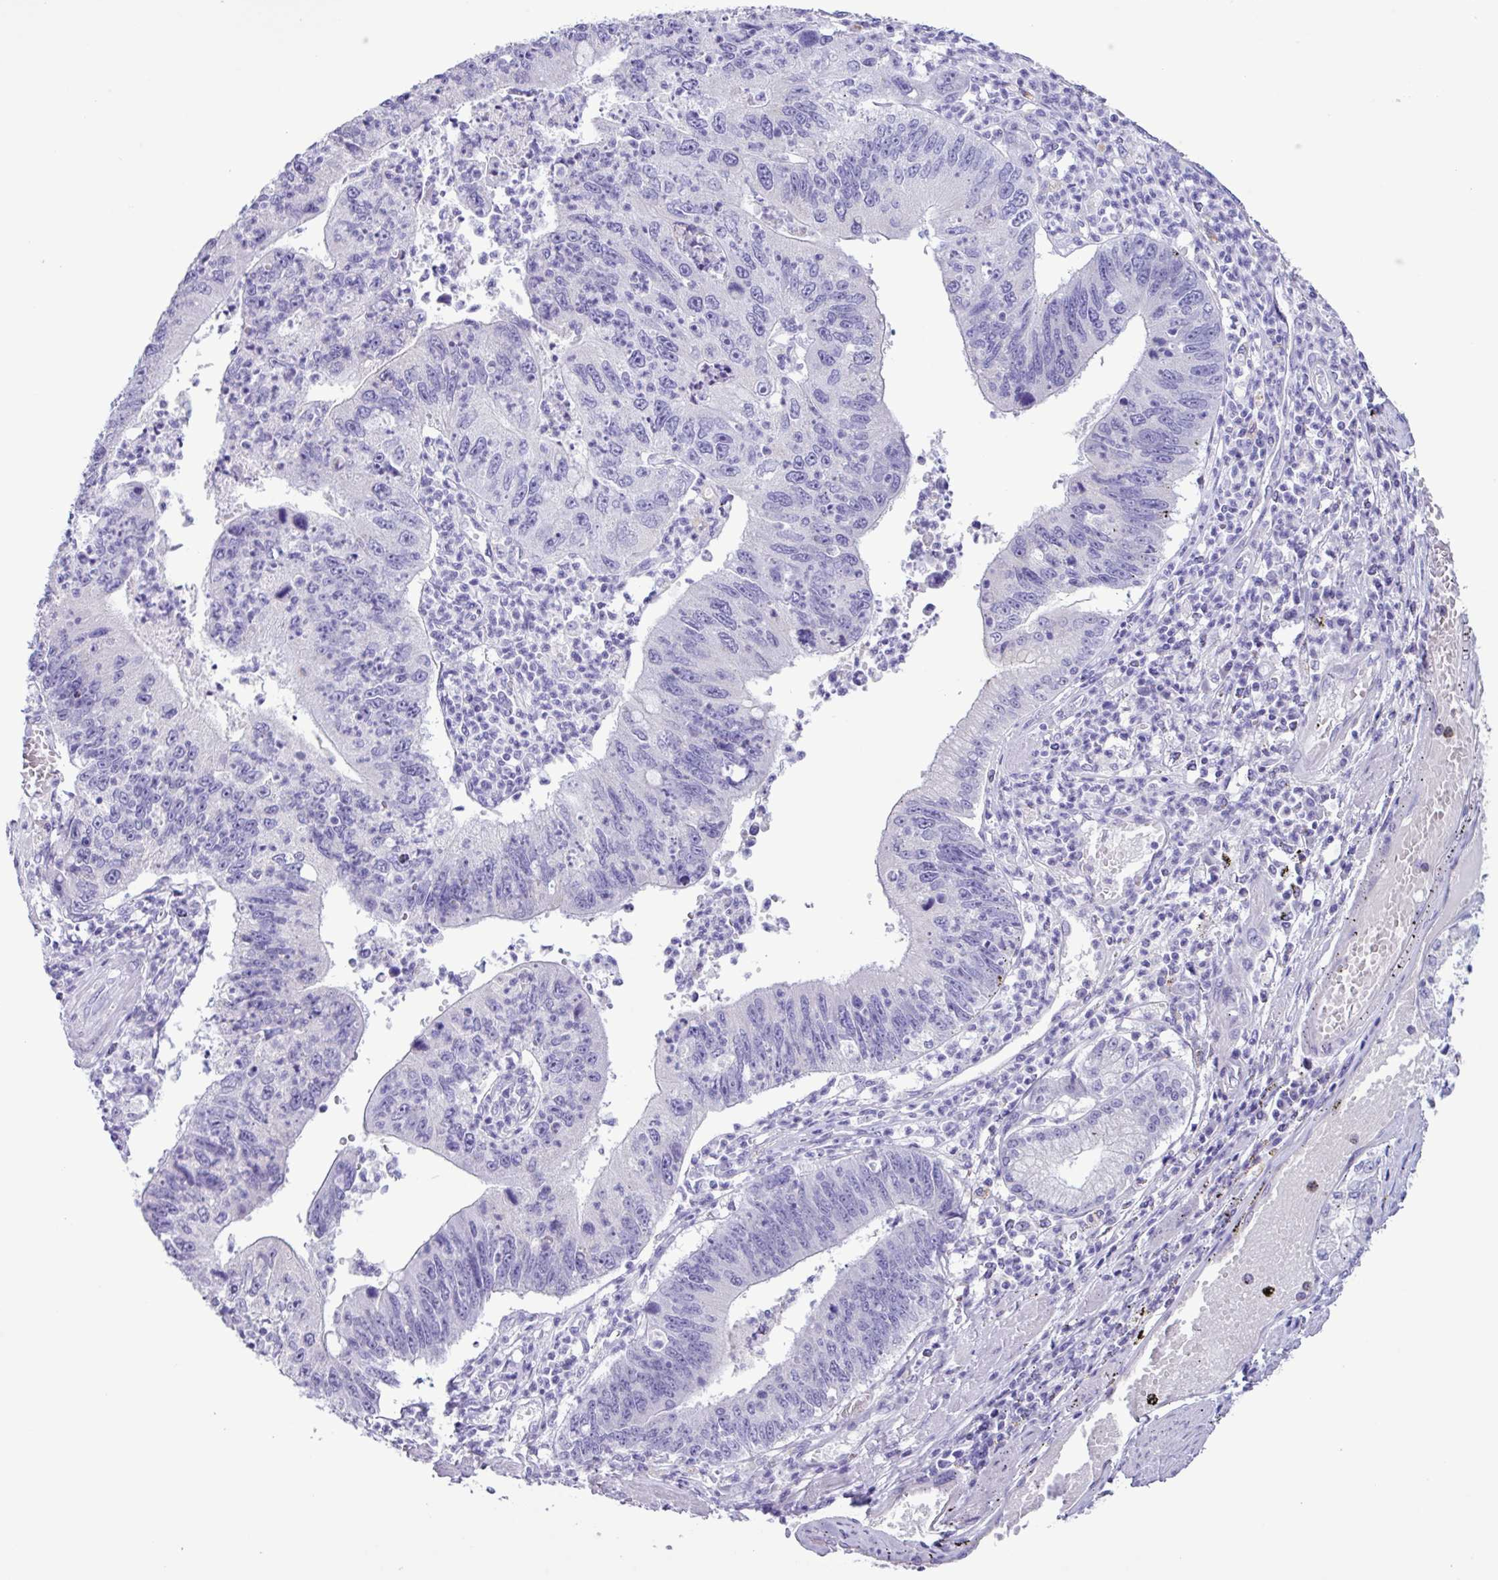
{"staining": {"intensity": "negative", "quantity": "none", "location": "none"}, "tissue": "stomach cancer", "cell_type": "Tumor cells", "image_type": "cancer", "snomed": [{"axis": "morphology", "description": "Adenocarcinoma, NOS"}, {"axis": "topography", "description": "Stomach"}], "caption": "Immunohistochemical staining of stomach adenocarcinoma shows no significant staining in tumor cells. Brightfield microscopy of immunohistochemistry (IHC) stained with DAB (brown) and hematoxylin (blue), captured at high magnification.", "gene": "AGO3", "patient": {"sex": "male", "age": 59}}